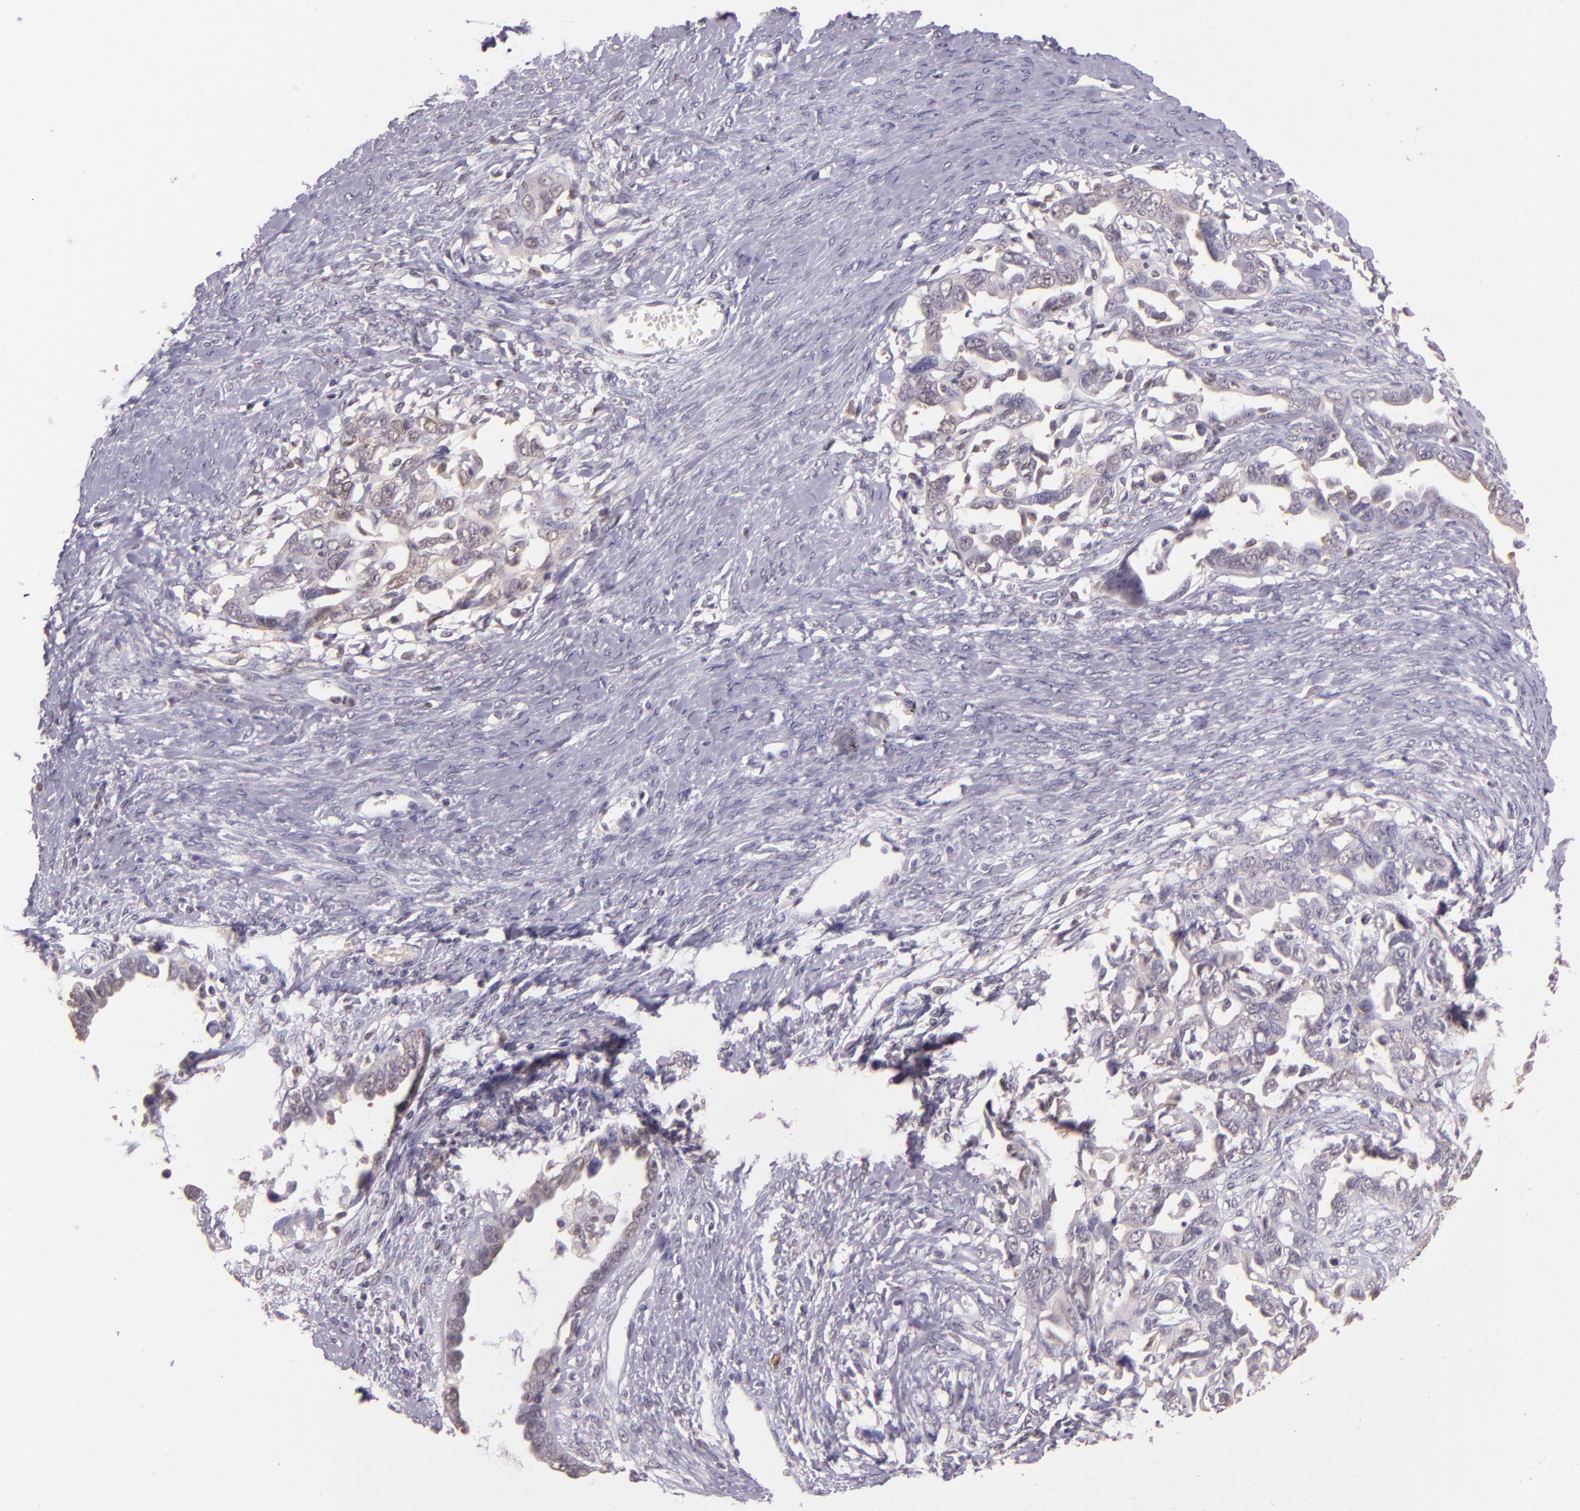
{"staining": {"intensity": "negative", "quantity": "none", "location": "none"}, "tissue": "ovarian cancer", "cell_type": "Tumor cells", "image_type": "cancer", "snomed": [{"axis": "morphology", "description": "Cystadenocarcinoma, serous, NOS"}, {"axis": "topography", "description": "Ovary"}], "caption": "Ovarian cancer (serous cystadenocarcinoma) was stained to show a protein in brown. There is no significant expression in tumor cells. Brightfield microscopy of immunohistochemistry stained with DAB (brown) and hematoxylin (blue), captured at high magnification.", "gene": "HSPA8", "patient": {"sex": "female", "age": 69}}